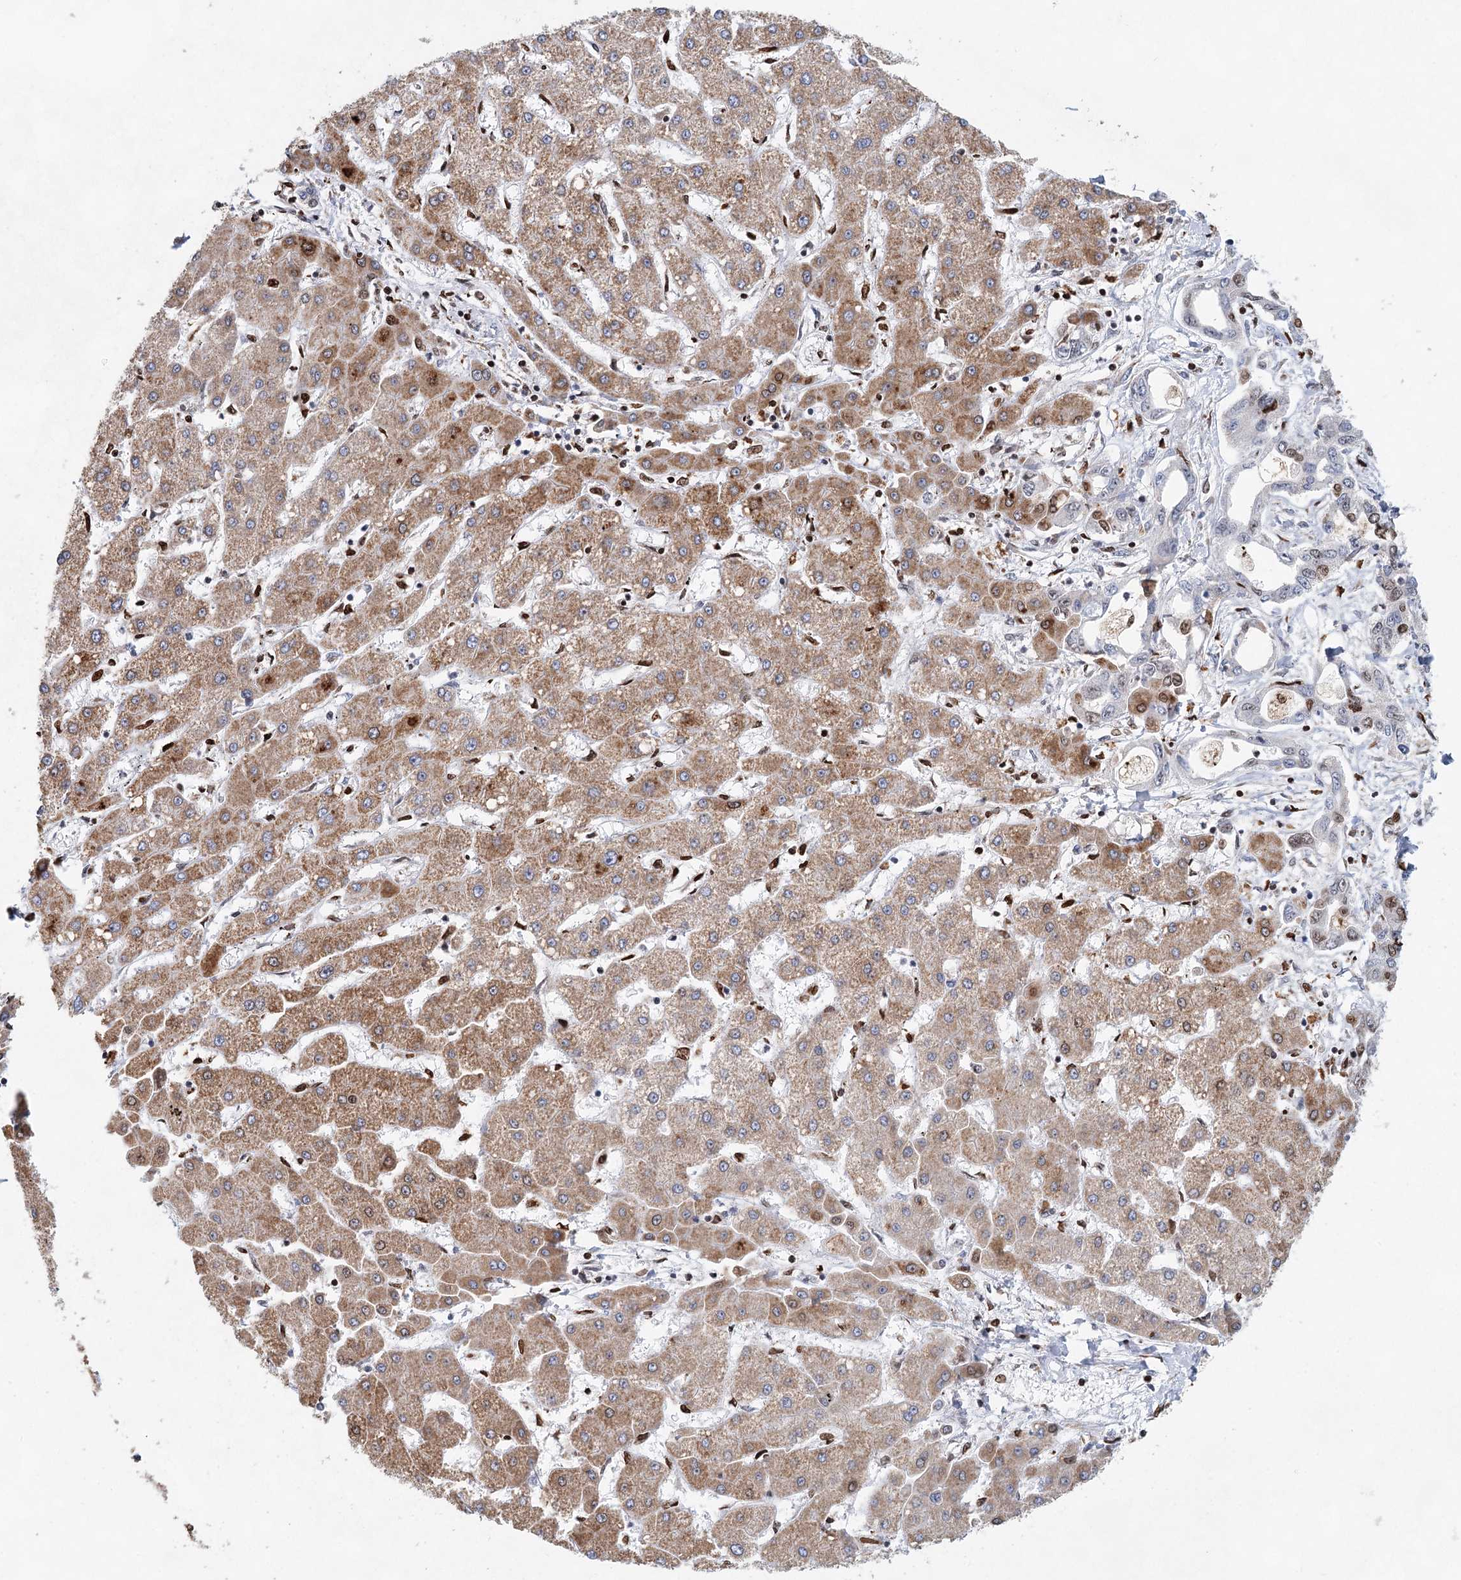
{"staining": {"intensity": "moderate", "quantity": "<25%", "location": "cytoplasmic/membranous,nuclear"}, "tissue": "liver cancer", "cell_type": "Tumor cells", "image_type": "cancer", "snomed": [{"axis": "morphology", "description": "Cholangiocarcinoma"}, {"axis": "topography", "description": "Liver"}], "caption": "Approximately <25% of tumor cells in cholangiocarcinoma (liver) exhibit moderate cytoplasmic/membranous and nuclear protein expression as visualized by brown immunohistochemical staining.", "gene": "XPO6", "patient": {"sex": "male", "age": 59}}